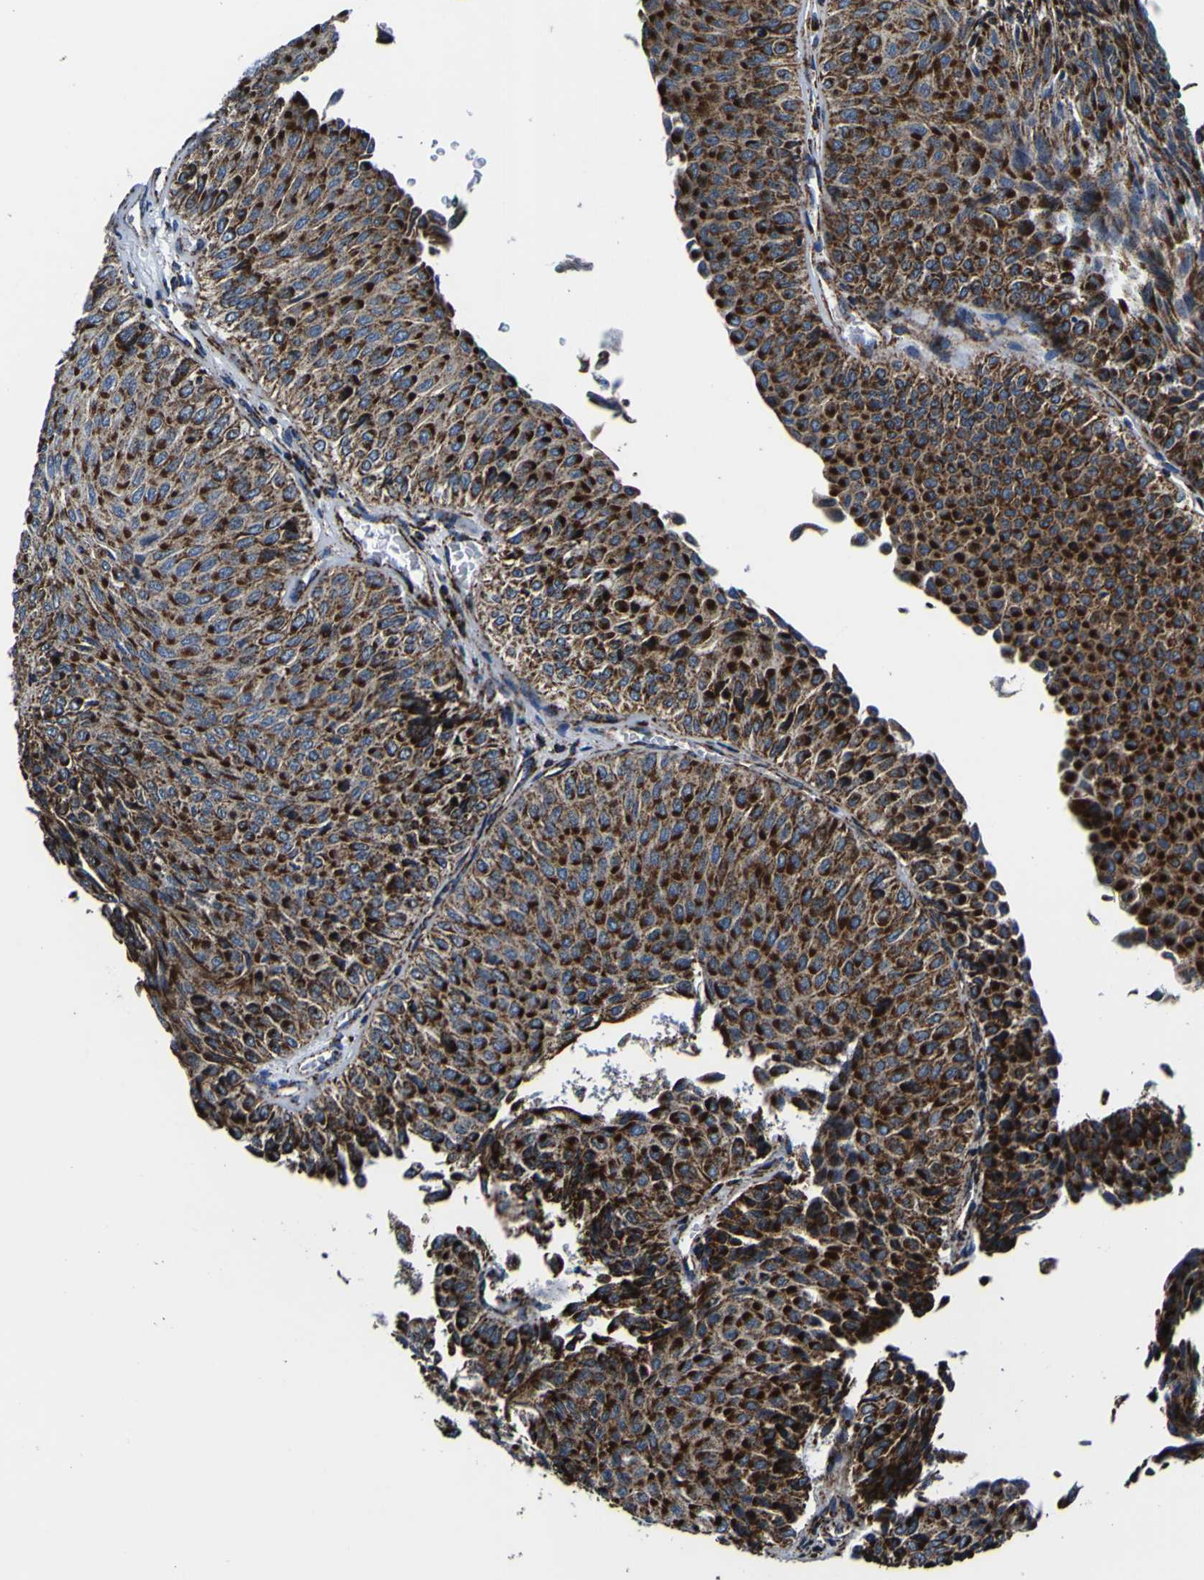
{"staining": {"intensity": "strong", "quantity": ">75%", "location": "cytoplasmic/membranous"}, "tissue": "urothelial cancer", "cell_type": "Tumor cells", "image_type": "cancer", "snomed": [{"axis": "morphology", "description": "Urothelial carcinoma, Low grade"}, {"axis": "topography", "description": "Urinary bladder"}], "caption": "This histopathology image shows urothelial cancer stained with IHC to label a protein in brown. The cytoplasmic/membranous of tumor cells show strong positivity for the protein. Nuclei are counter-stained blue.", "gene": "PTRH2", "patient": {"sex": "male", "age": 78}}